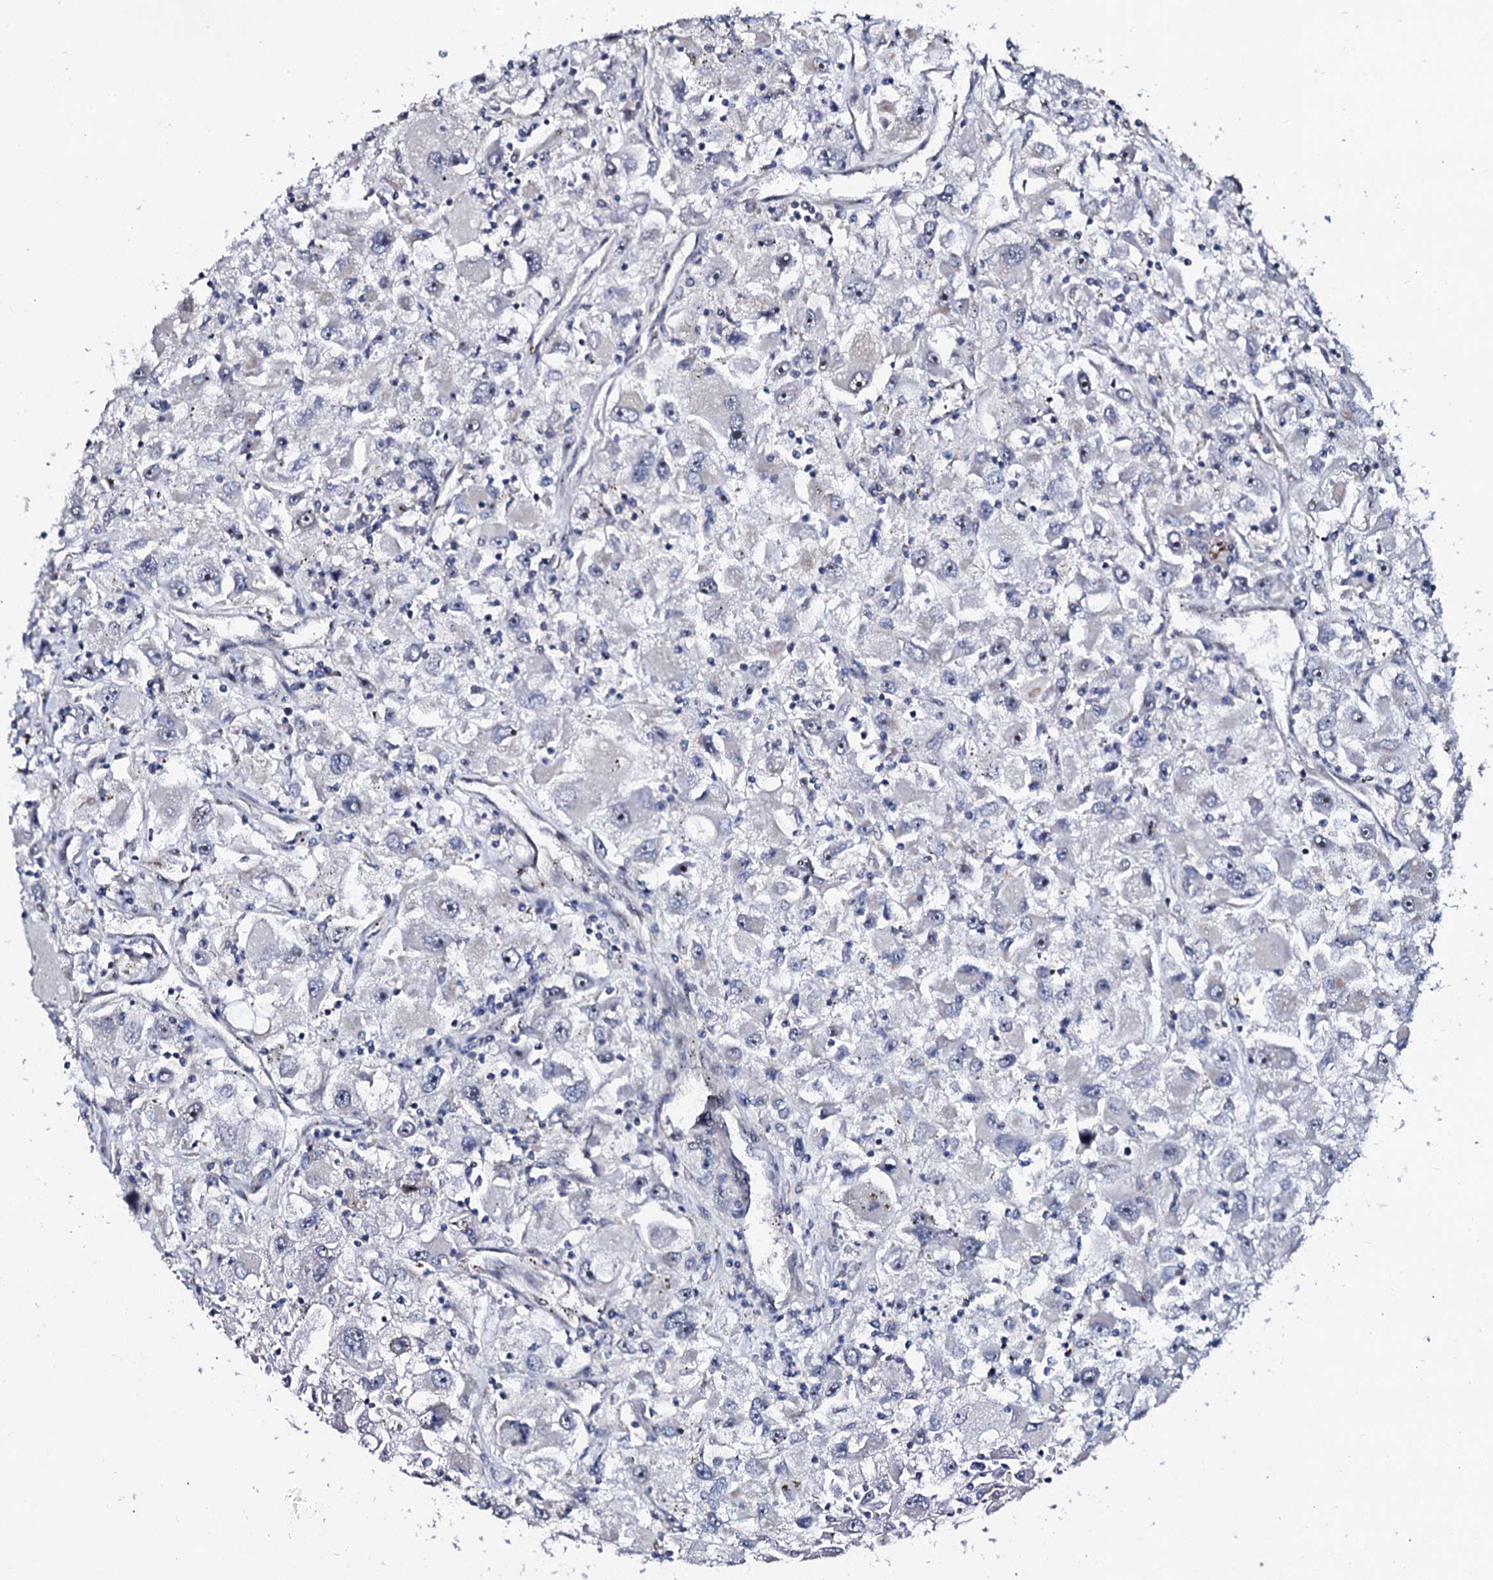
{"staining": {"intensity": "negative", "quantity": "none", "location": "none"}, "tissue": "renal cancer", "cell_type": "Tumor cells", "image_type": "cancer", "snomed": [{"axis": "morphology", "description": "Adenocarcinoma, NOS"}, {"axis": "topography", "description": "Kidney"}], "caption": "A high-resolution image shows immunohistochemistry (IHC) staining of renal cancer, which demonstrates no significant staining in tumor cells.", "gene": "GTPBP4", "patient": {"sex": "female", "age": 52}}